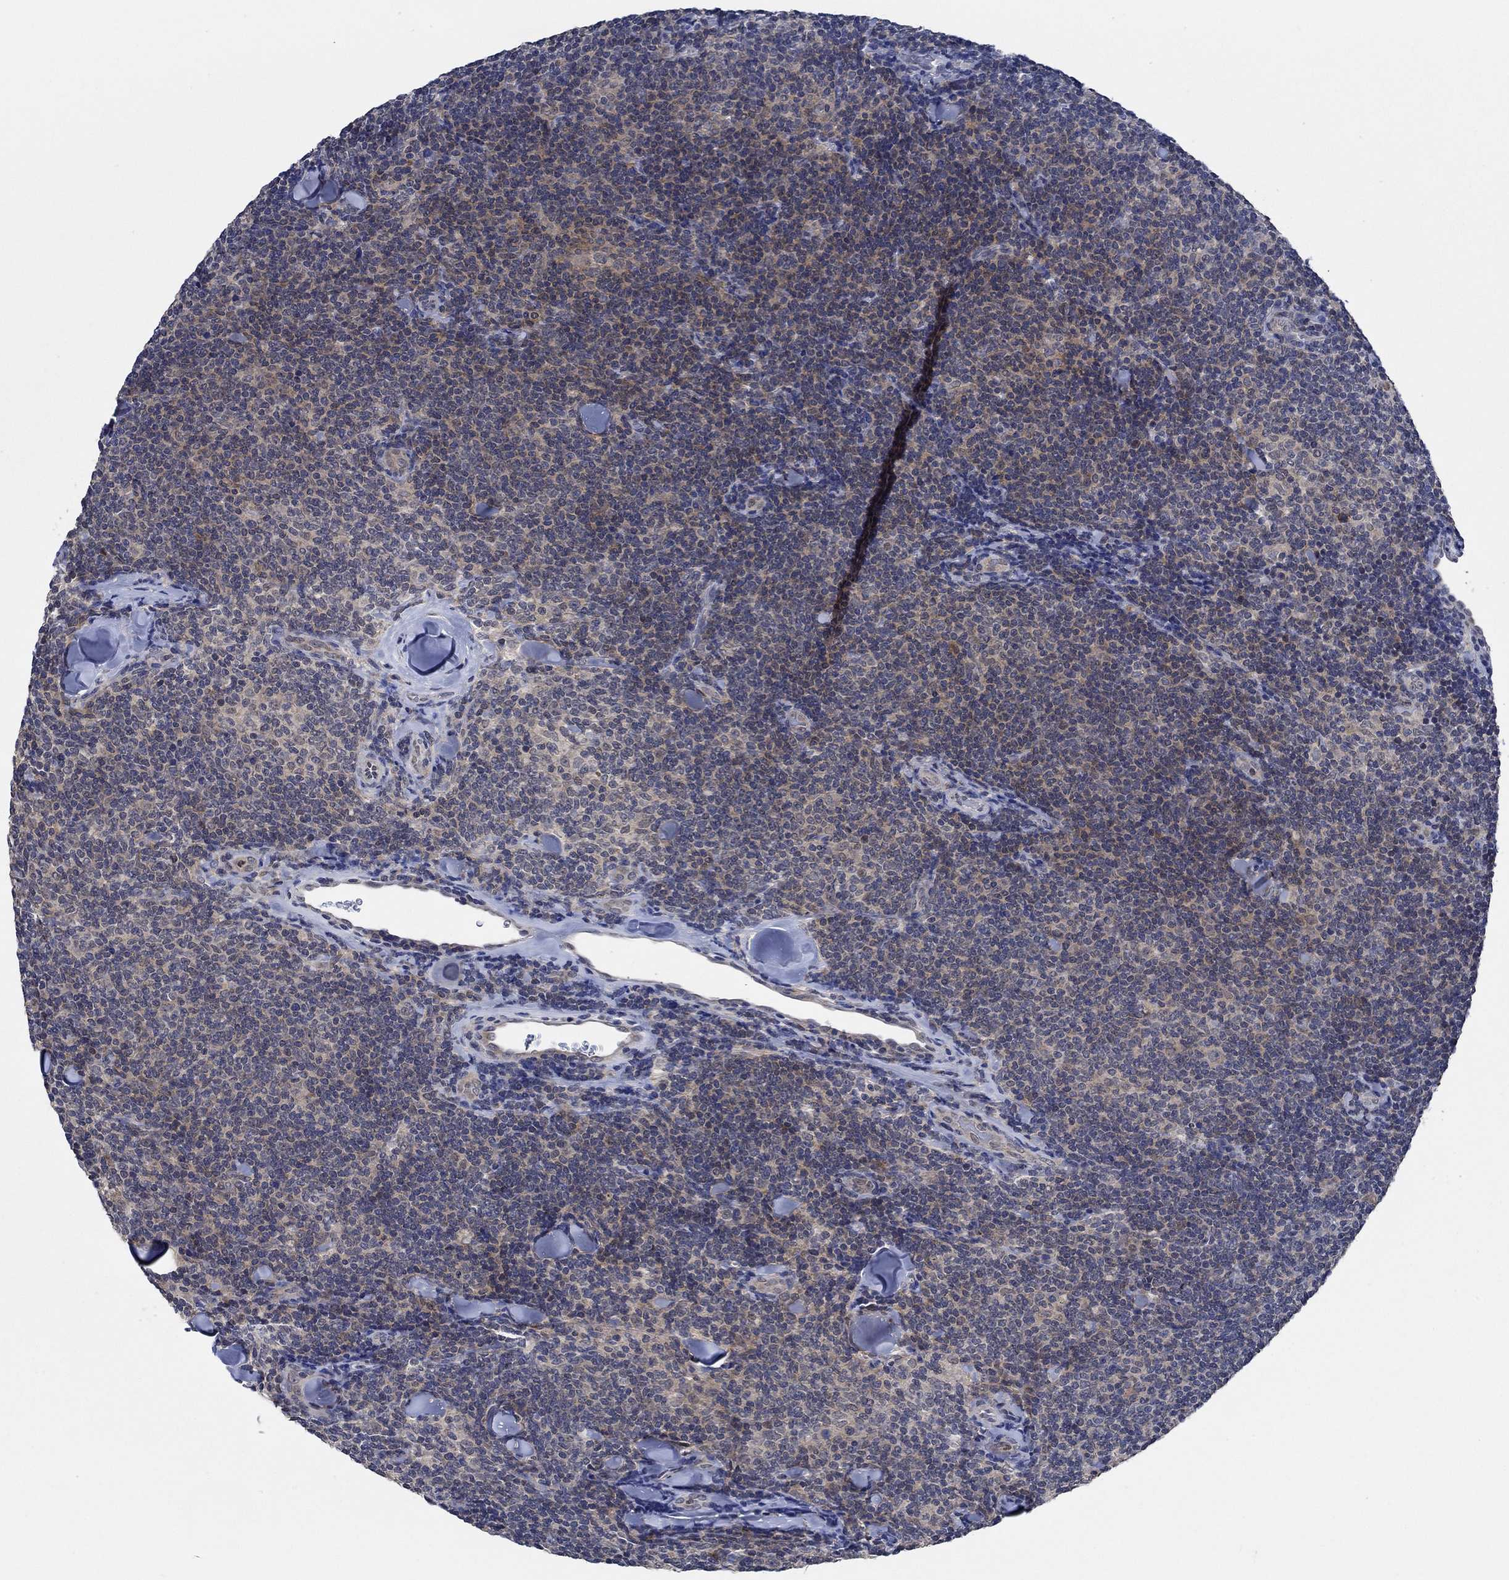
{"staining": {"intensity": "moderate", "quantity": "<25%", "location": "cytoplasmic/membranous"}, "tissue": "lymphoma", "cell_type": "Tumor cells", "image_type": "cancer", "snomed": [{"axis": "morphology", "description": "Malignant lymphoma, non-Hodgkin's type, Low grade"}, {"axis": "topography", "description": "Lymph node"}], "caption": "High-power microscopy captured an immunohistochemistry (IHC) micrograph of malignant lymphoma, non-Hodgkin's type (low-grade), revealing moderate cytoplasmic/membranous positivity in about <25% of tumor cells.", "gene": "DACT1", "patient": {"sex": "female", "age": 56}}